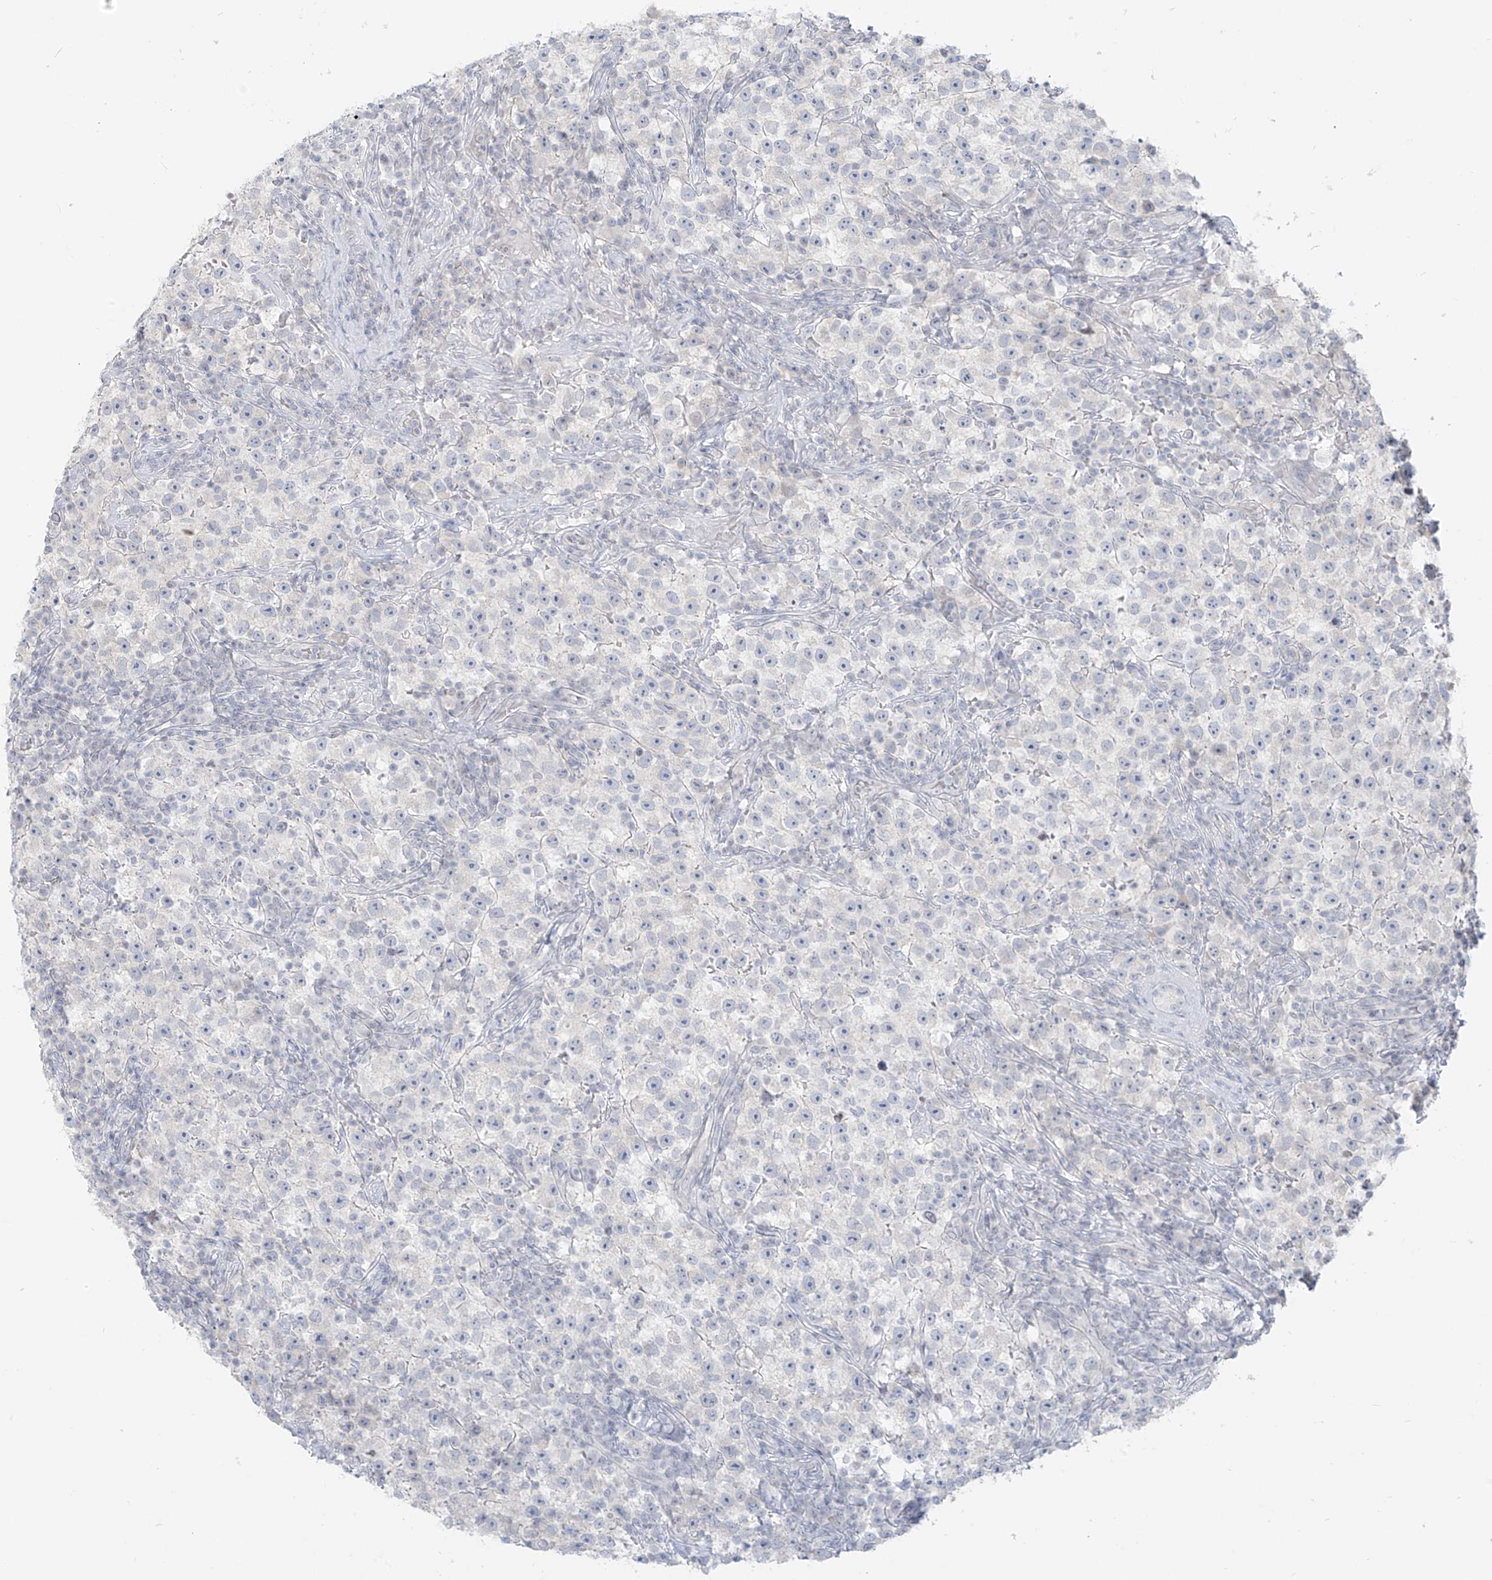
{"staining": {"intensity": "negative", "quantity": "none", "location": "none"}, "tissue": "testis cancer", "cell_type": "Tumor cells", "image_type": "cancer", "snomed": [{"axis": "morphology", "description": "Seminoma, NOS"}, {"axis": "topography", "description": "Testis"}], "caption": "Tumor cells are negative for protein expression in human testis cancer (seminoma). (Stains: DAB IHC with hematoxylin counter stain, Microscopy: brightfield microscopy at high magnification).", "gene": "OSBPL7", "patient": {"sex": "male", "age": 22}}